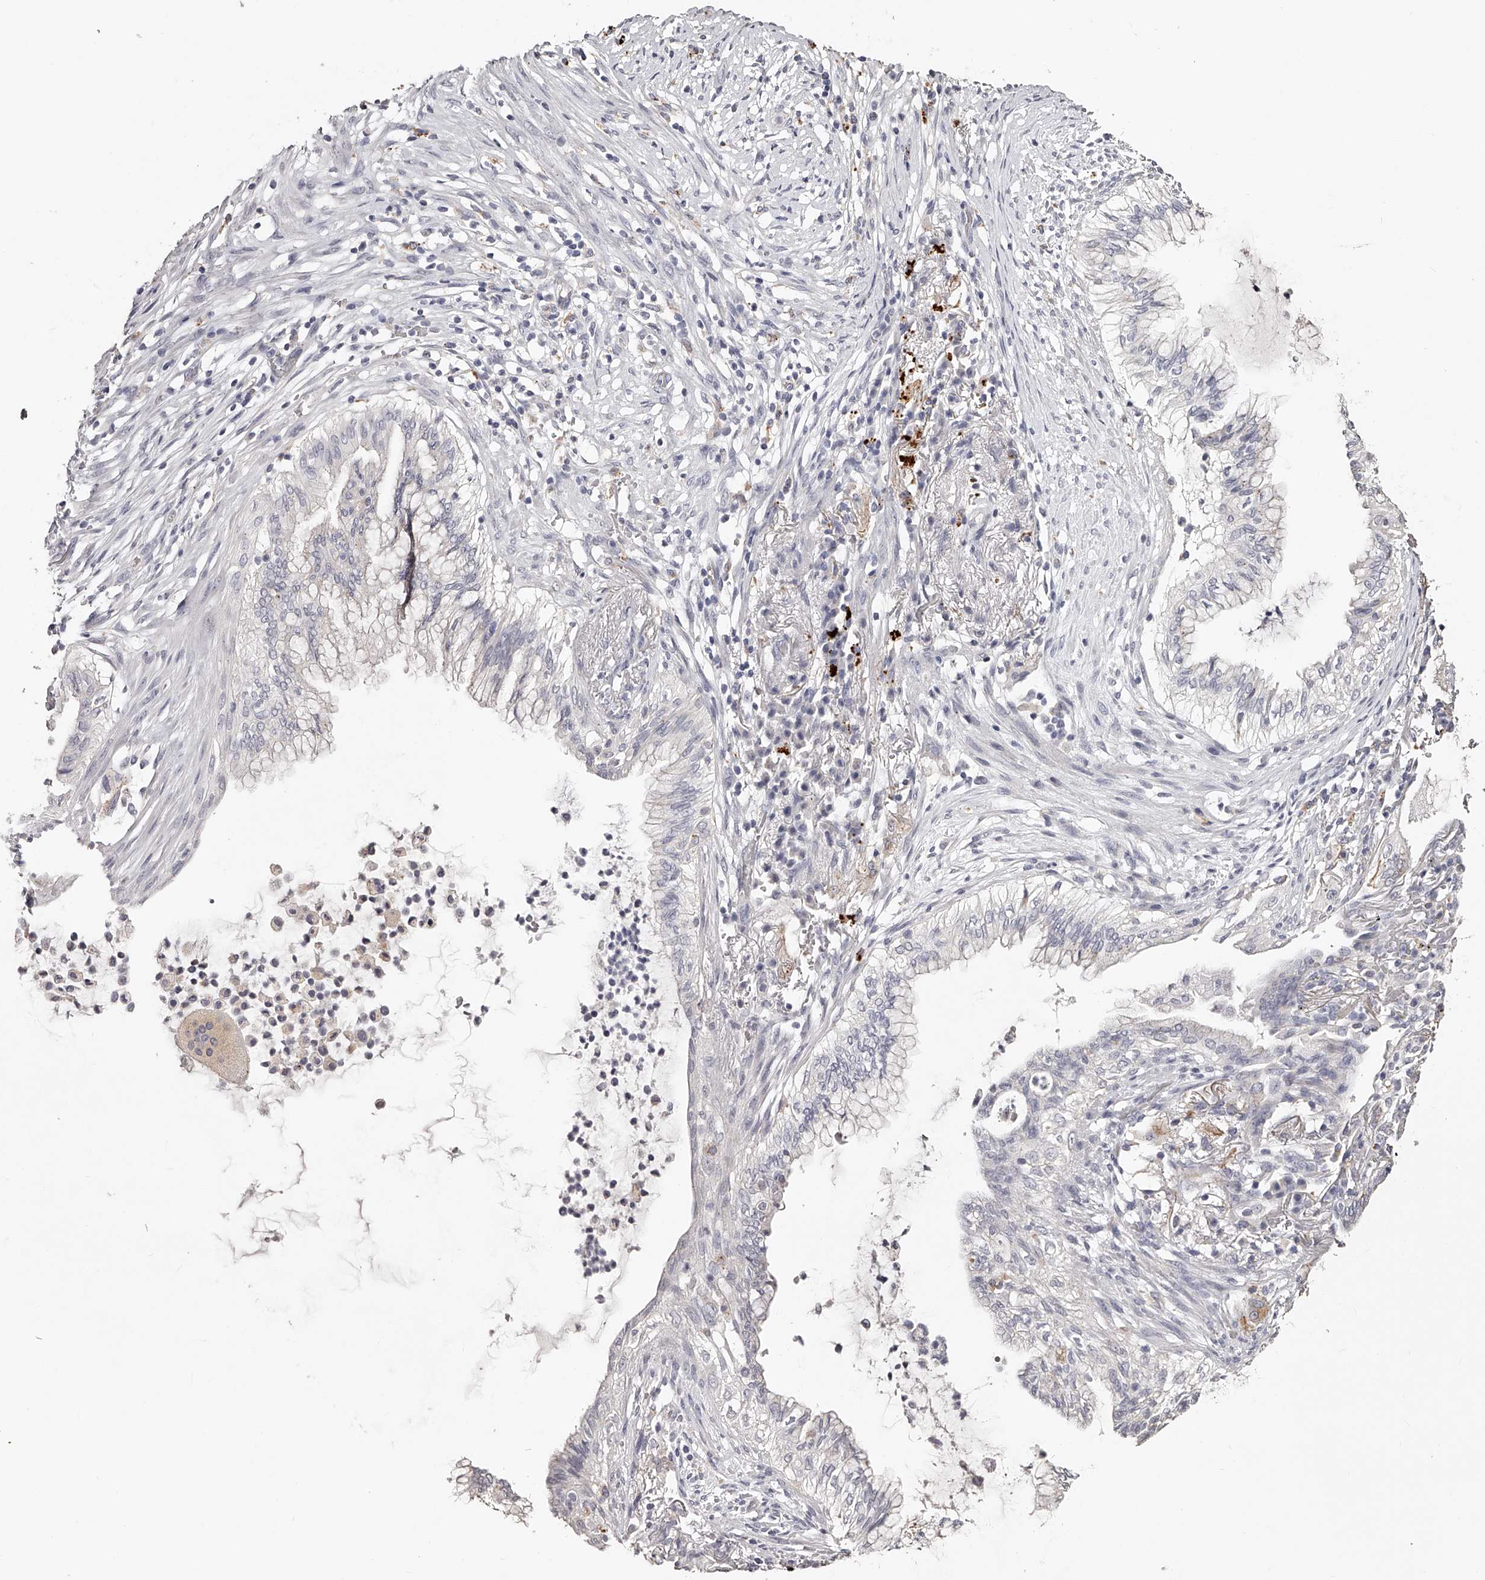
{"staining": {"intensity": "negative", "quantity": "none", "location": "none"}, "tissue": "lung cancer", "cell_type": "Tumor cells", "image_type": "cancer", "snomed": [{"axis": "morphology", "description": "Adenocarcinoma, NOS"}, {"axis": "topography", "description": "Lung"}], "caption": "Human lung cancer stained for a protein using IHC exhibits no staining in tumor cells.", "gene": "SLC35D3", "patient": {"sex": "female", "age": 70}}